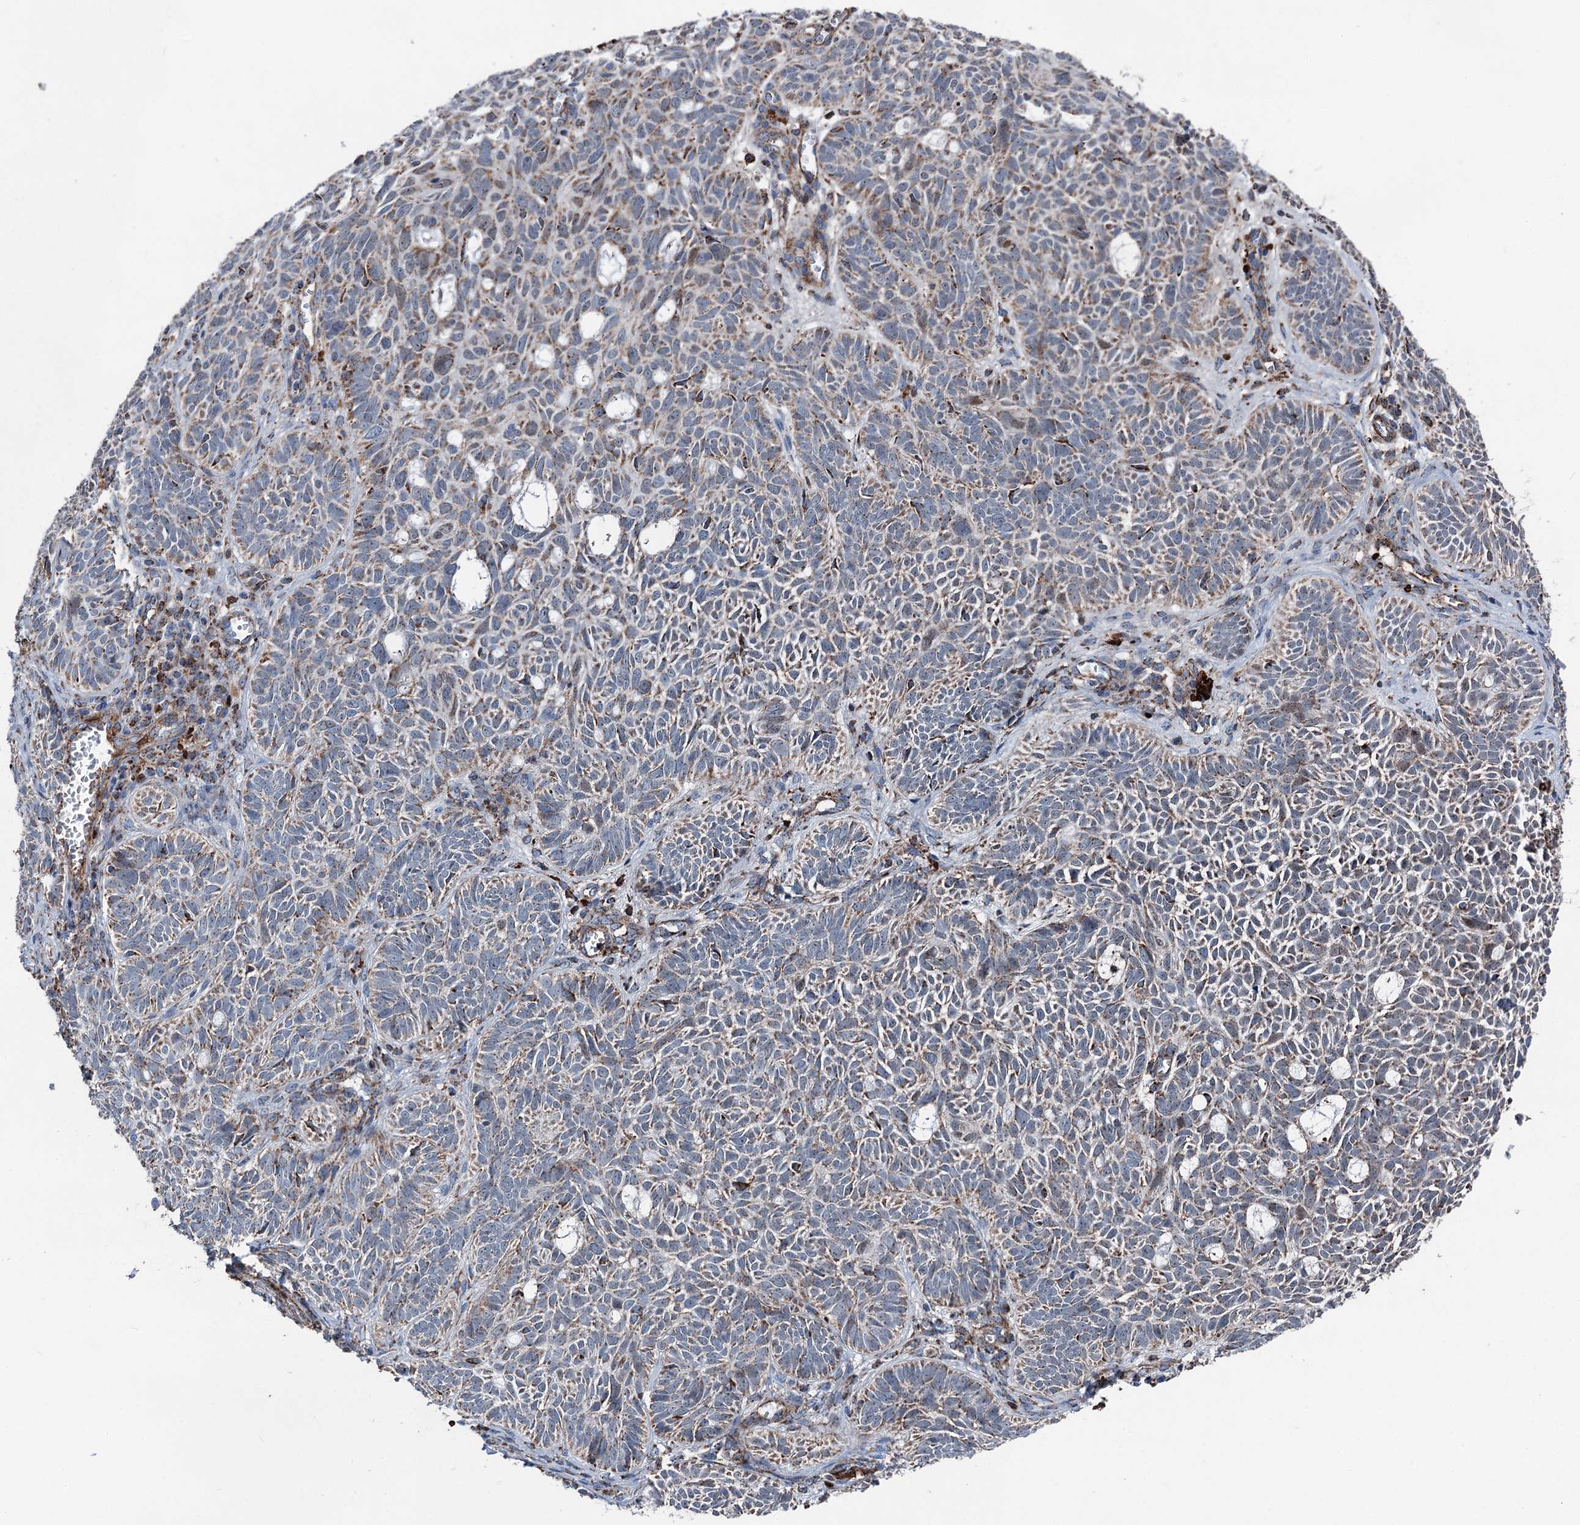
{"staining": {"intensity": "weak", "quantity": ">75%", "location": "cytoplasmic/membranous"}, "tissue": "skin cancer", "cell_type": "Tumor cells", "image_type": "cancer", "snomed": [{"axis": "morphology", "description": "Basal cell carcinoma"}, {"axis": "topography", "description": "Skin"}], "caption": "About >75% of tumor cells in skin cancer (basal cell carcinoma) display weak cytoplasmic/membranous protein staining as visualized by brown immunohistochemical staining.", "gene": "DDIAS", "patient": {"sex": "male", "age": 69}}